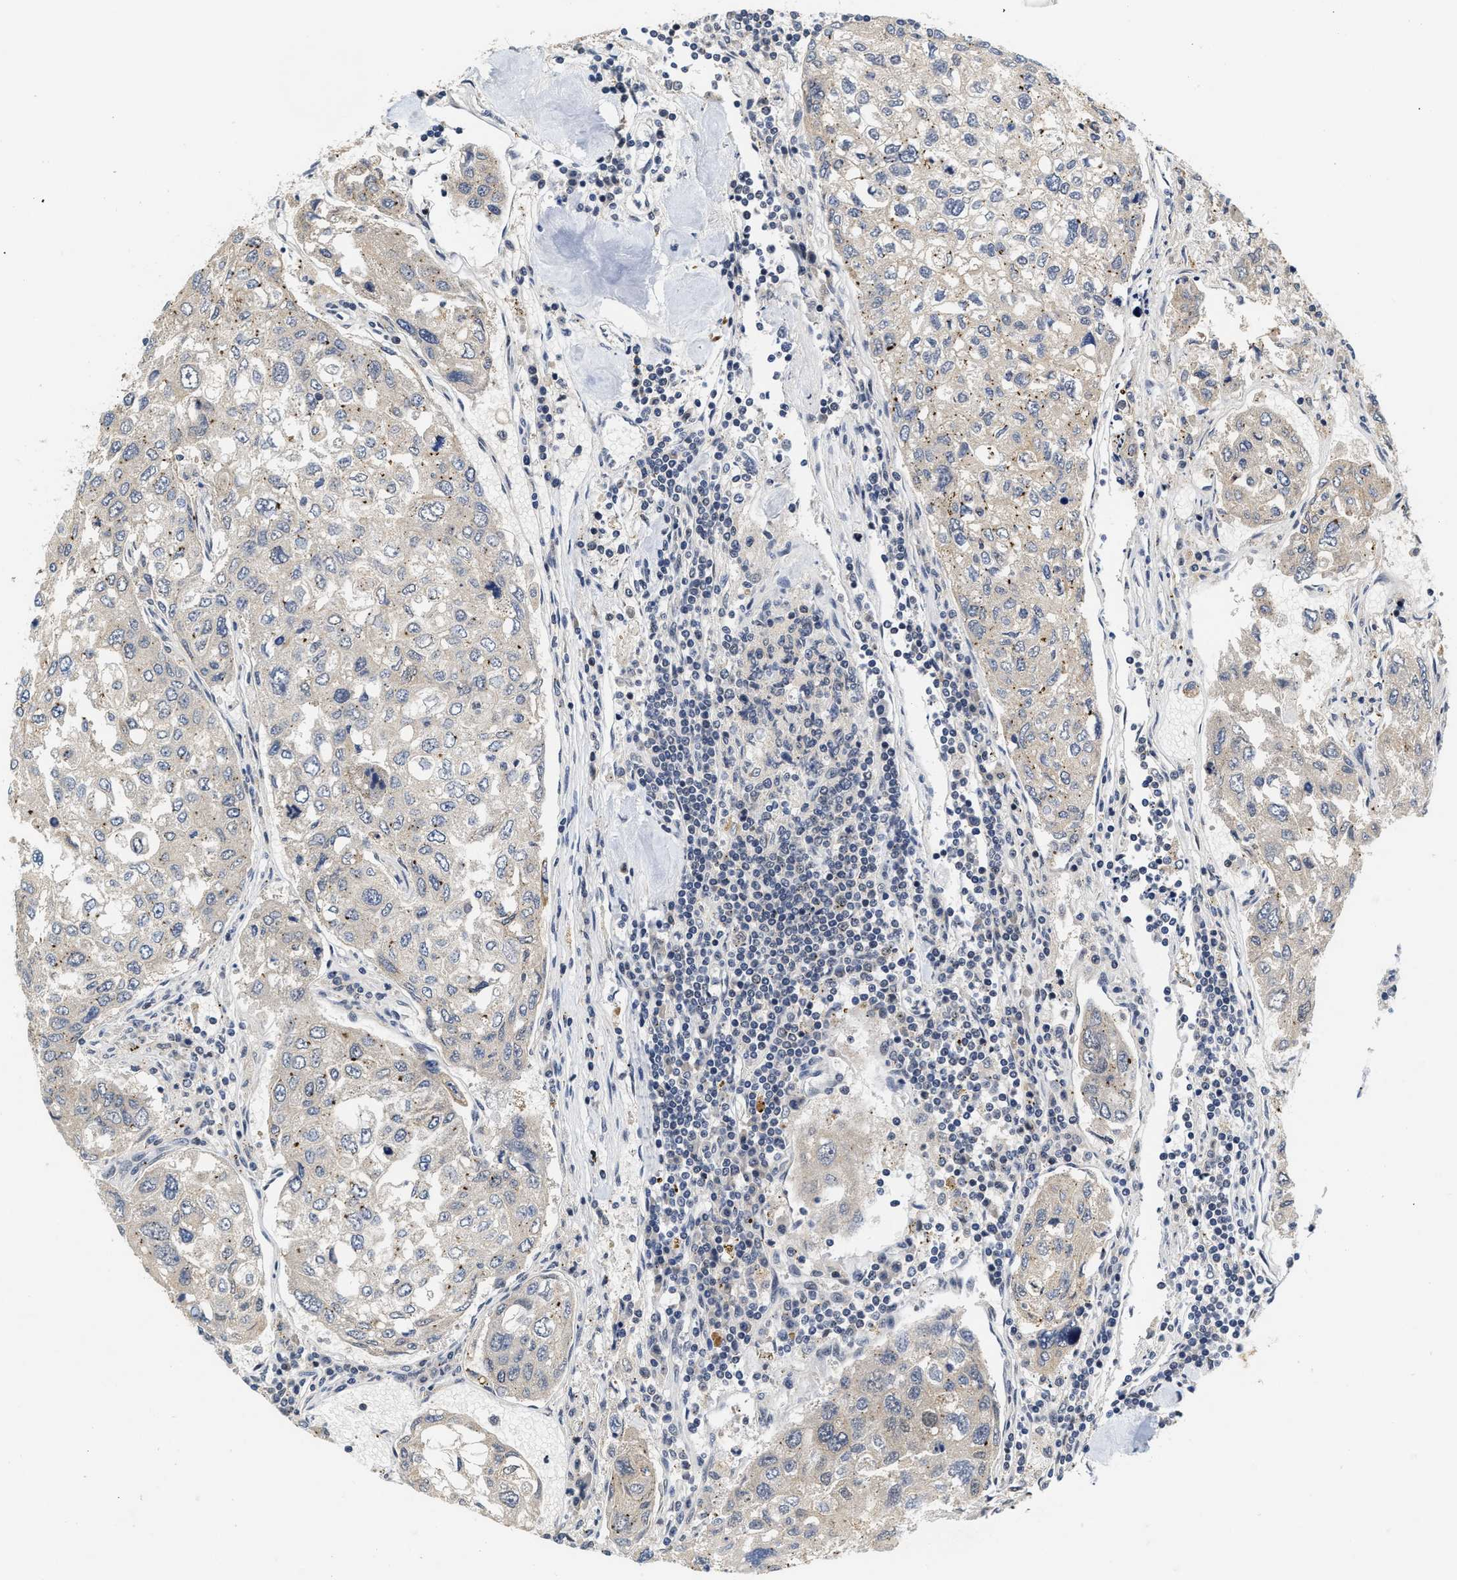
{"staining": {"intensity": "negative", "quantity": "none", "location": "none"}, "tissue": "urothelial cancer", "cell_type": "Tumor cells", "image_type": "cancer", "snomed": [{"axis": "morphology", "description": "Urothelial carcinoma, High grade"}, {"axis": "topography", "description": "Lymph node"}, {"axis": "topography", "description": "Urinary bladder"}], "caption": "The IHC histopathology image has no significant positivity in tumor cells of urothelial carcinoma (high-grade) tissue. (Stains: DAB IHC with hematoxylin counter stain, Microscopy: brightfield microscopy at high magnification).", "gene": "INIP", "patient": {"sex": "male", "age": 51}}